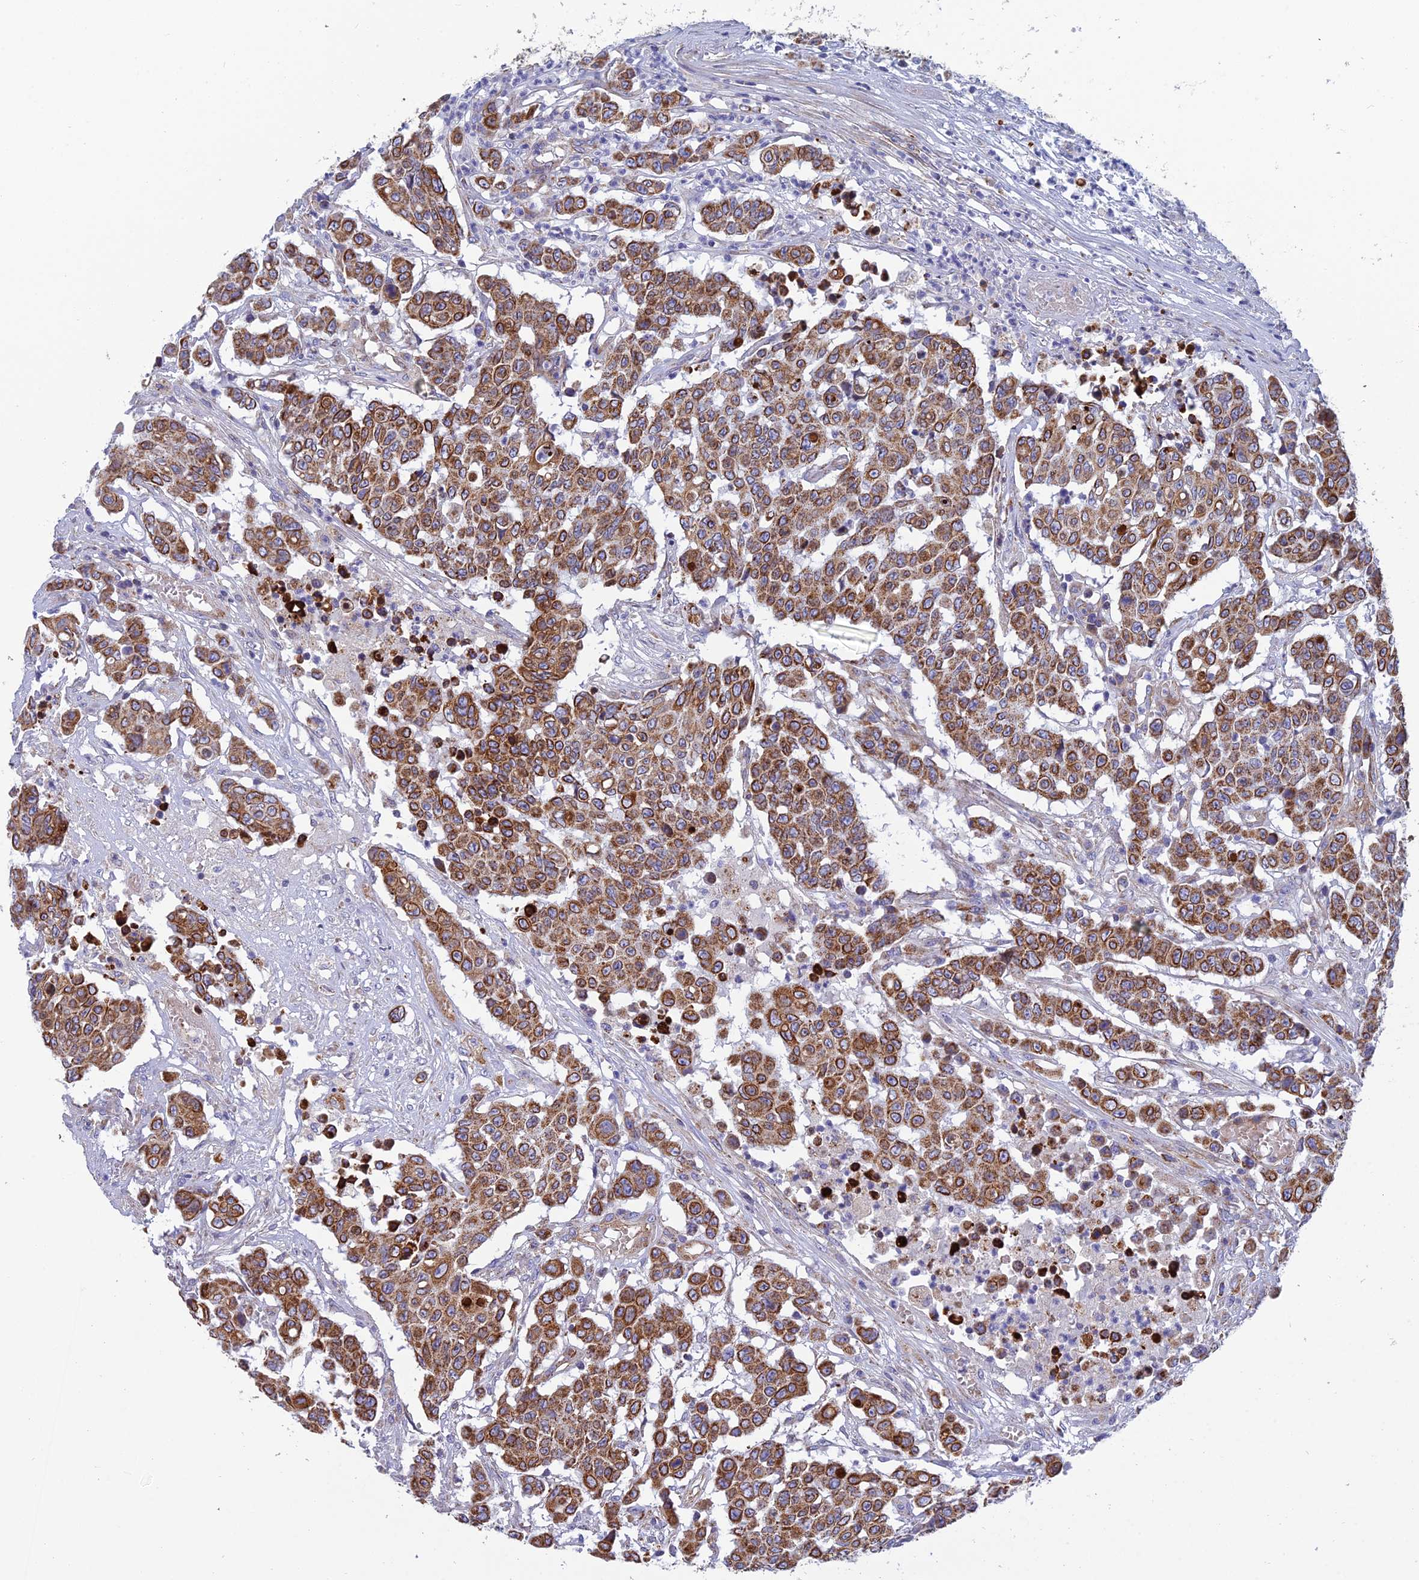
{"staining": {"intensity": "moderate", "quantity": ">75%", "location": "cytoplasmic/membranous"}, "tissue": "colorectal cancer", "cell_type": "Tumor cells", "image_type": "cancer", "snomed": [{"axis": "morphology", "description": "Adenocarcinoma, NOS"}, {"axis": "topography", "description": "Colon"}], "caption": "A medium amount of moderate cytoplasmic/membranous positivity is present in approximately >75% of tumor cells in colorectal adenocarcinoma tissue. (Brightfield microscopy of DAB IHC at high magnification).", "gene": "CSPG4", "patient": {"sex": "male", "age": 51}}